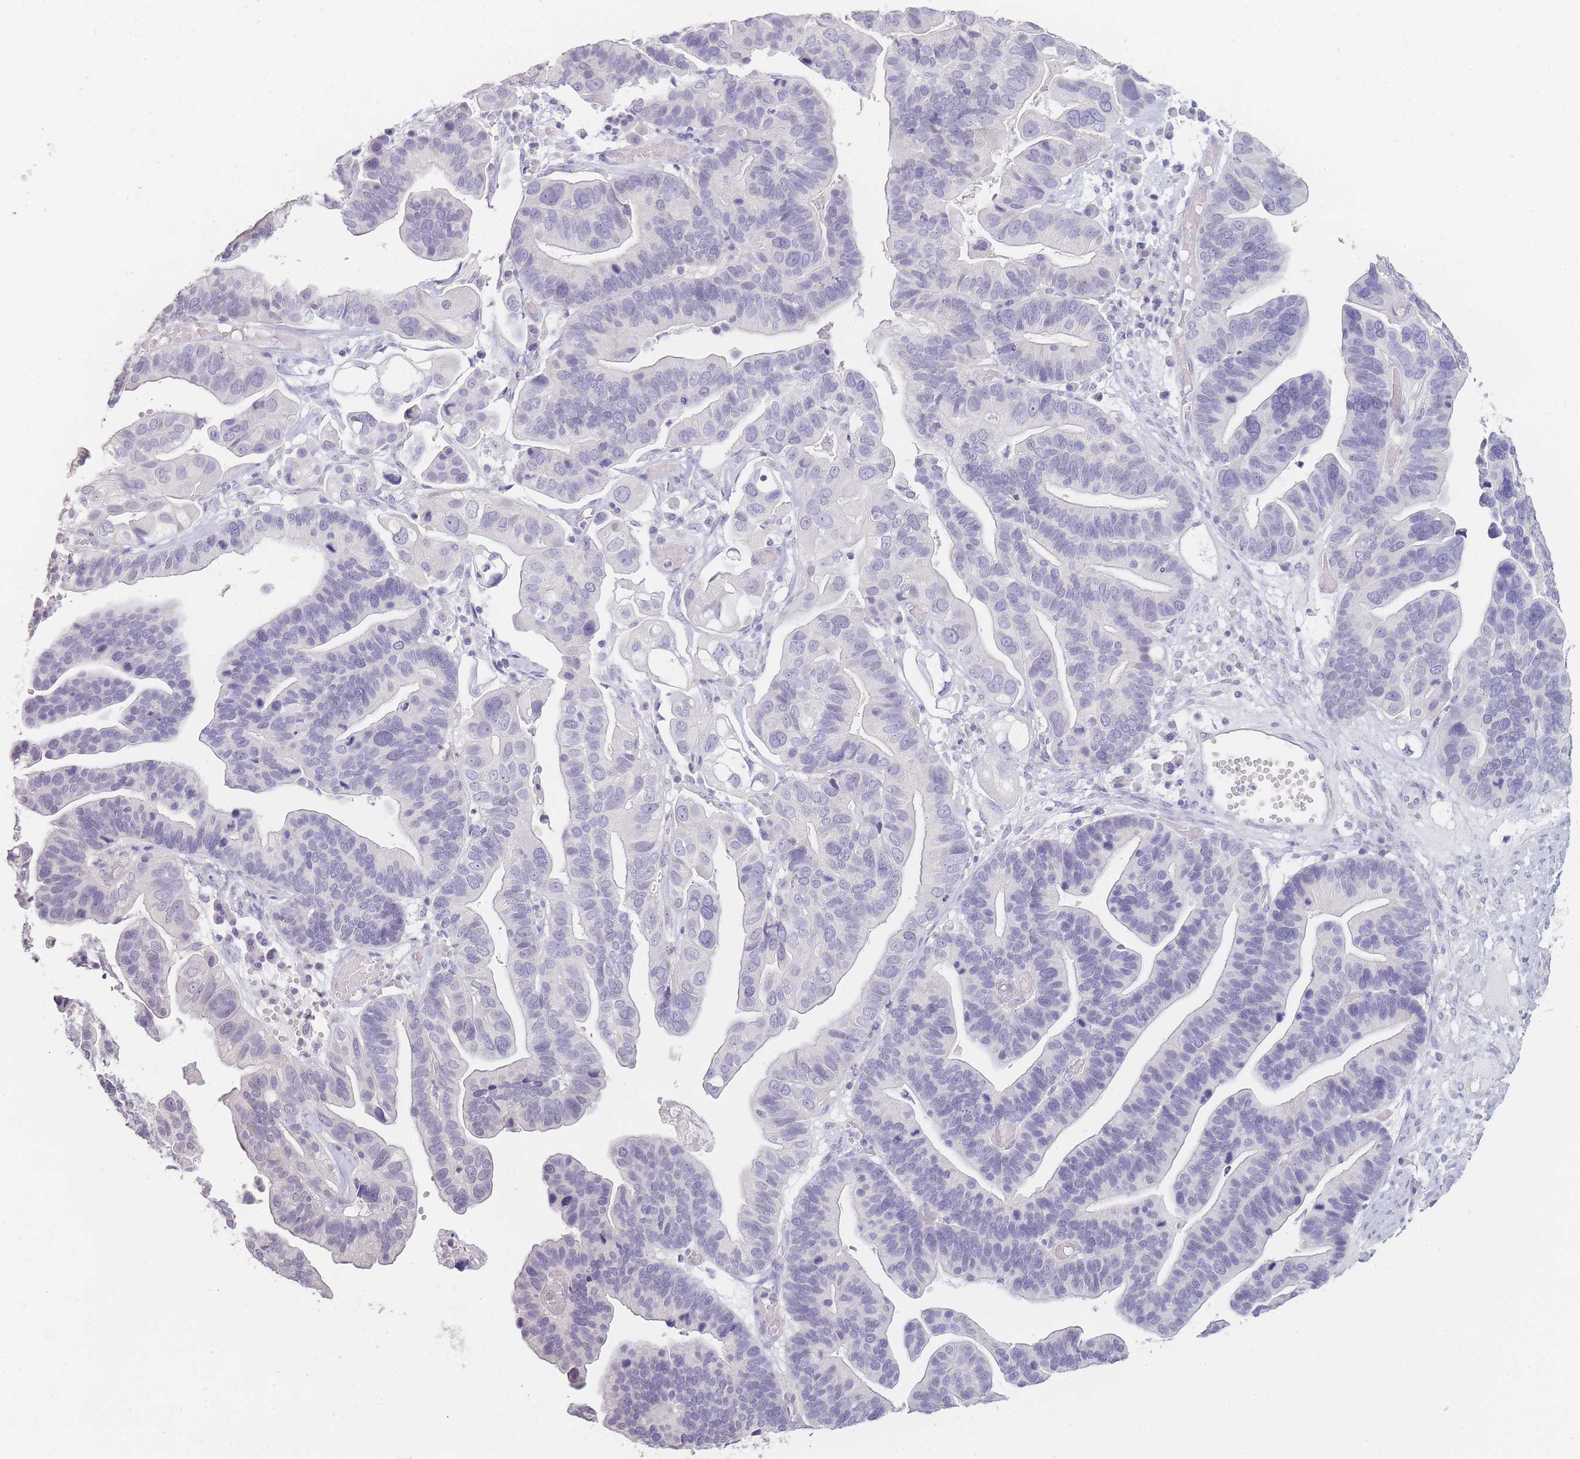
{"staining": {"intensity": "negative", "quantity": "none", "location": "none"}, "tissue": "ovarian cancer", "cell_type": "Tumor cells", "image_type": "cancer", "snomed": [{"axis": "morphology", "description": "Cystadenocarcinoma, serous, NOS"}, {"axis": "topography", "description": "Ovary"}], "caption": "Tumor cells show no significant positivity in serous cystadenocarcinoma (ovarian). Brightfield microscopy of IHC stained with DAB (brown) and hematoxylin (blue), captured at high magnification.", "gene": "INS", "patient": {"sex": "female", "age": 56}}